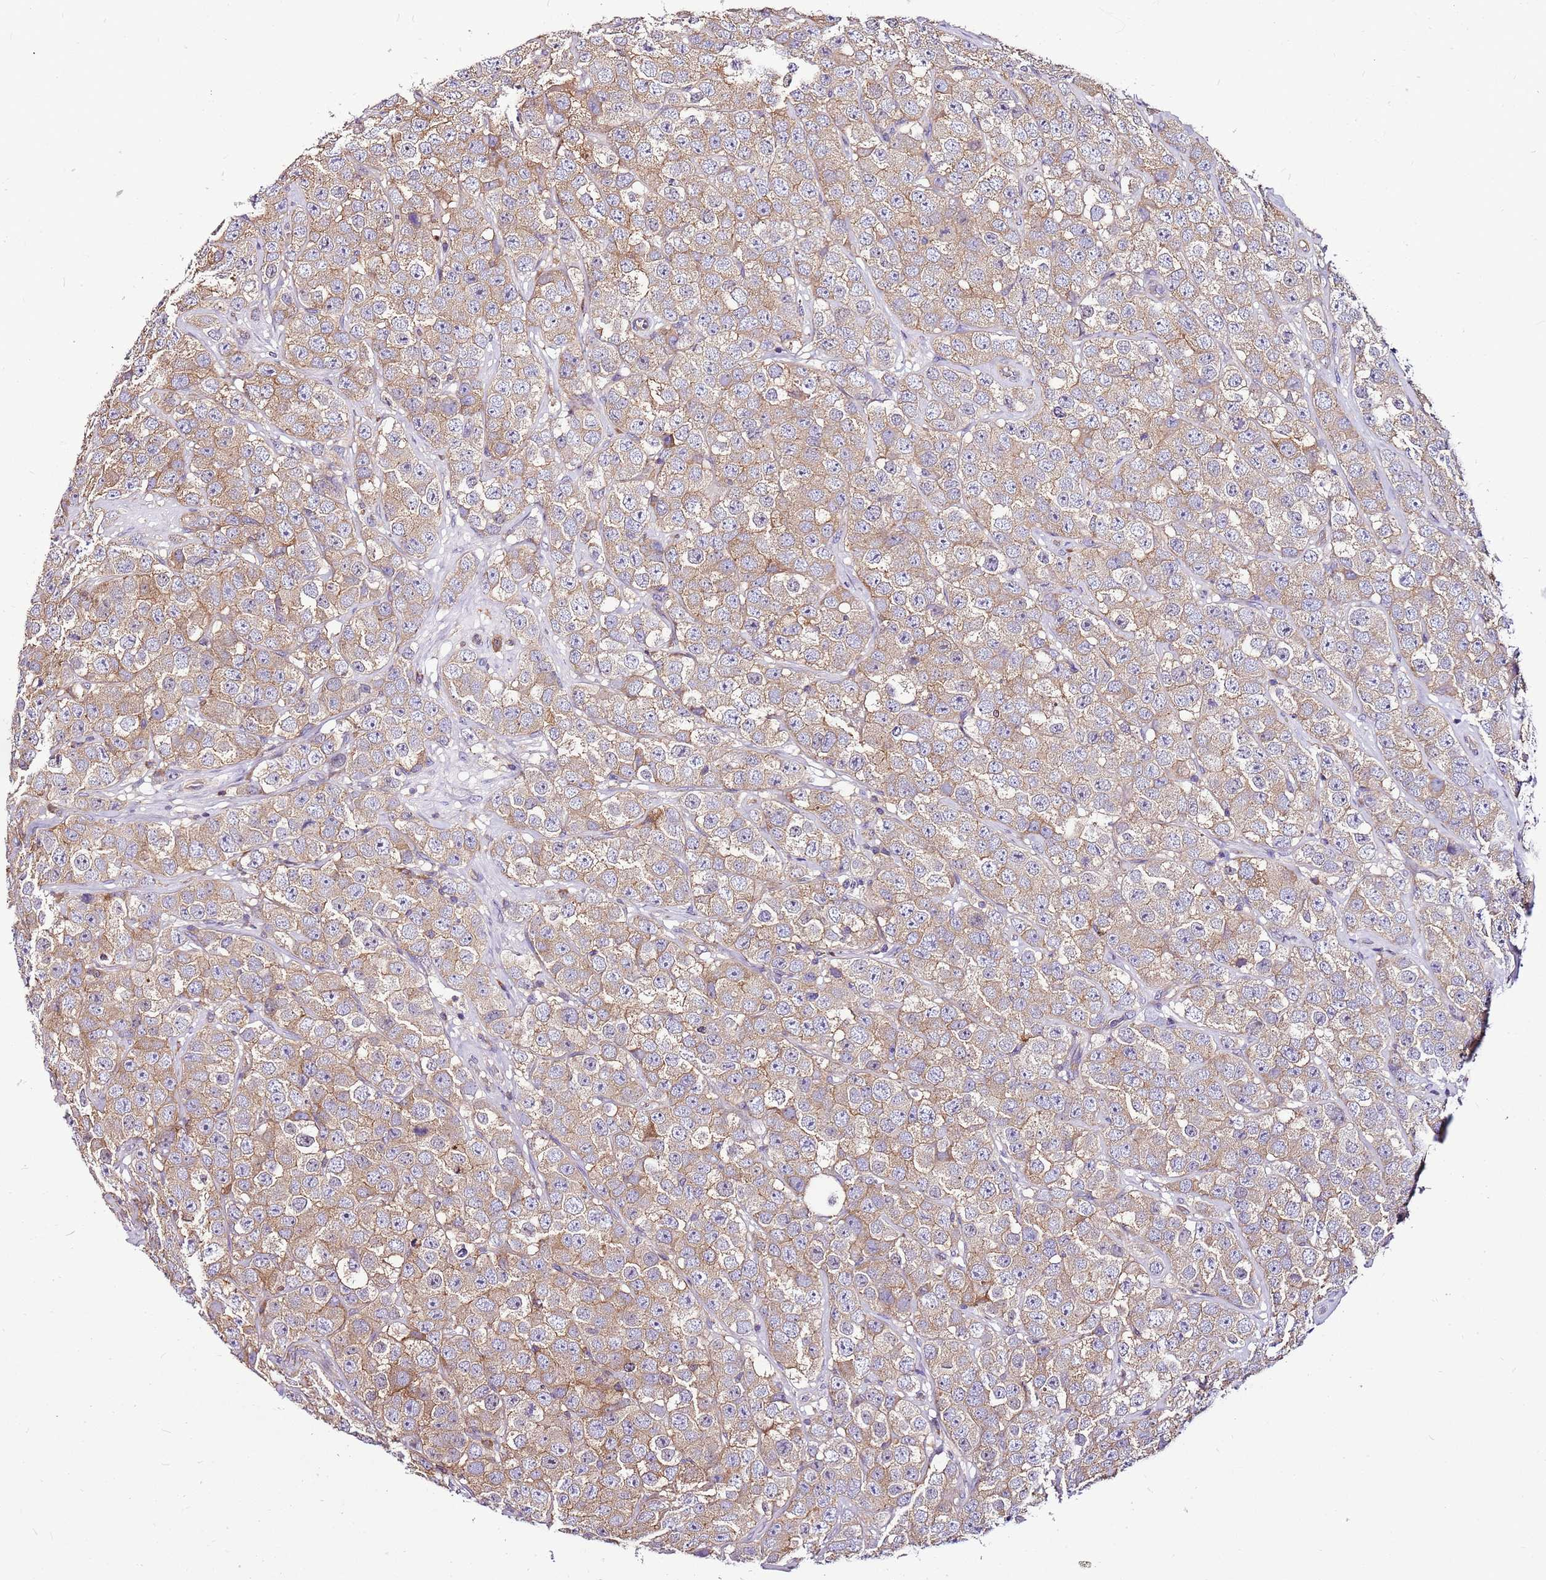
{"staining": {"intensity": "weak", "quantity": "25%-75%", "location": "cytoplasmic/membranous"}, "tissue": "testis cancer", "cell_type": "Tumor cells", "image_type": "cancer", "snomed": [{"axis": "morphology", "description": "Seminoma, NOS"}, {"axis": "topography", "description": "Testis"}], "caption": "About 25%-75% of tumor cells in testis cancer reveal weak cytoplasmic/membranous protein staining as visualized by brown immunohistochemical staining.", "gene": "ATXN2L", "patient": {"sex": "male", "age": 28}}